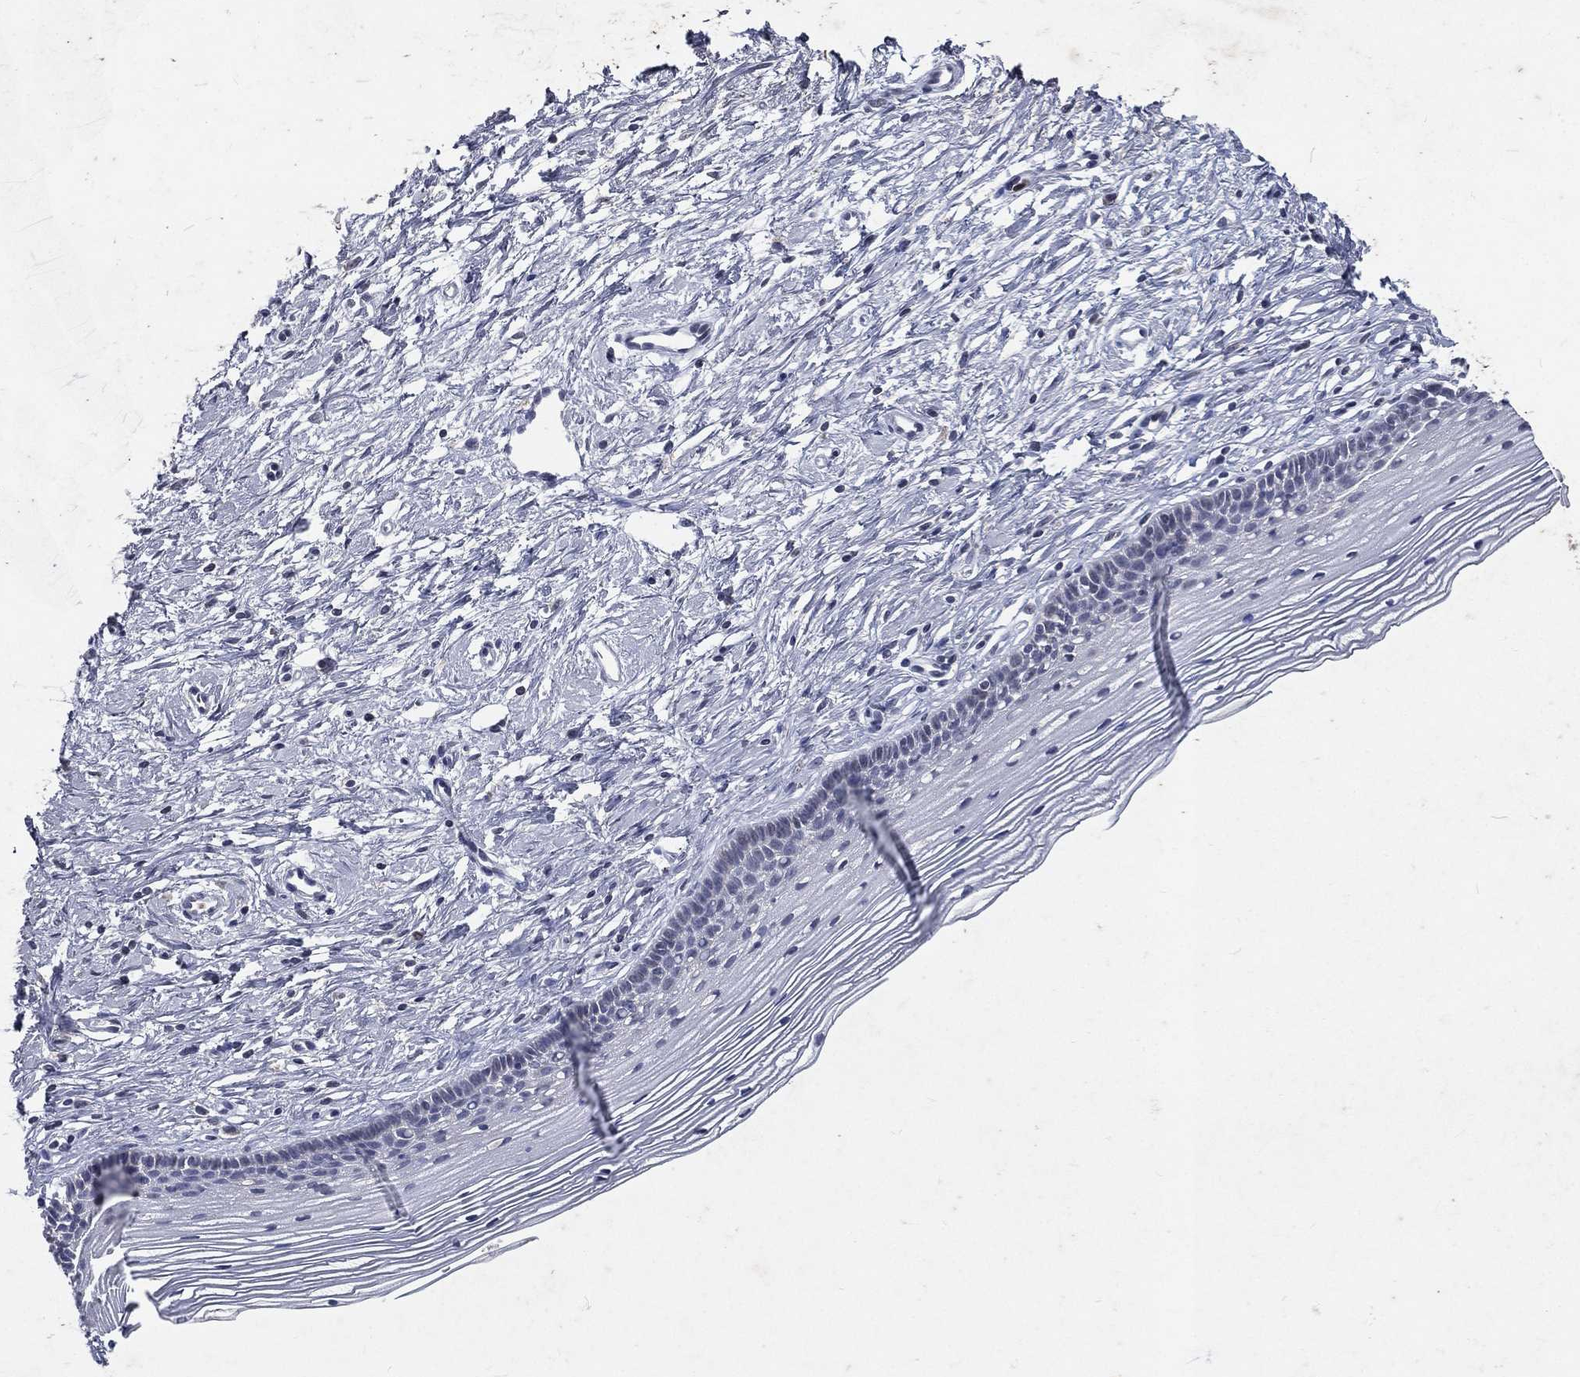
{"staining": {"intensity": "negative", "quantity": "none", "location": "none"}, "tissue": "cervix", "cell_type": "Glandular cells", "image_type": "normal", "snomed": [{"axis": "morphology", "description": "Normal tissue, NOS"}, {"axis": "topography", "description": "Cervix"}], "caption": "Glandular cells show no significant positivity in normal cervix. (DAB immunohistochemistry with hematoxylin counter stain).", "gene": "SLC34A2", "patient": {"sex": "female", "age": 39}}